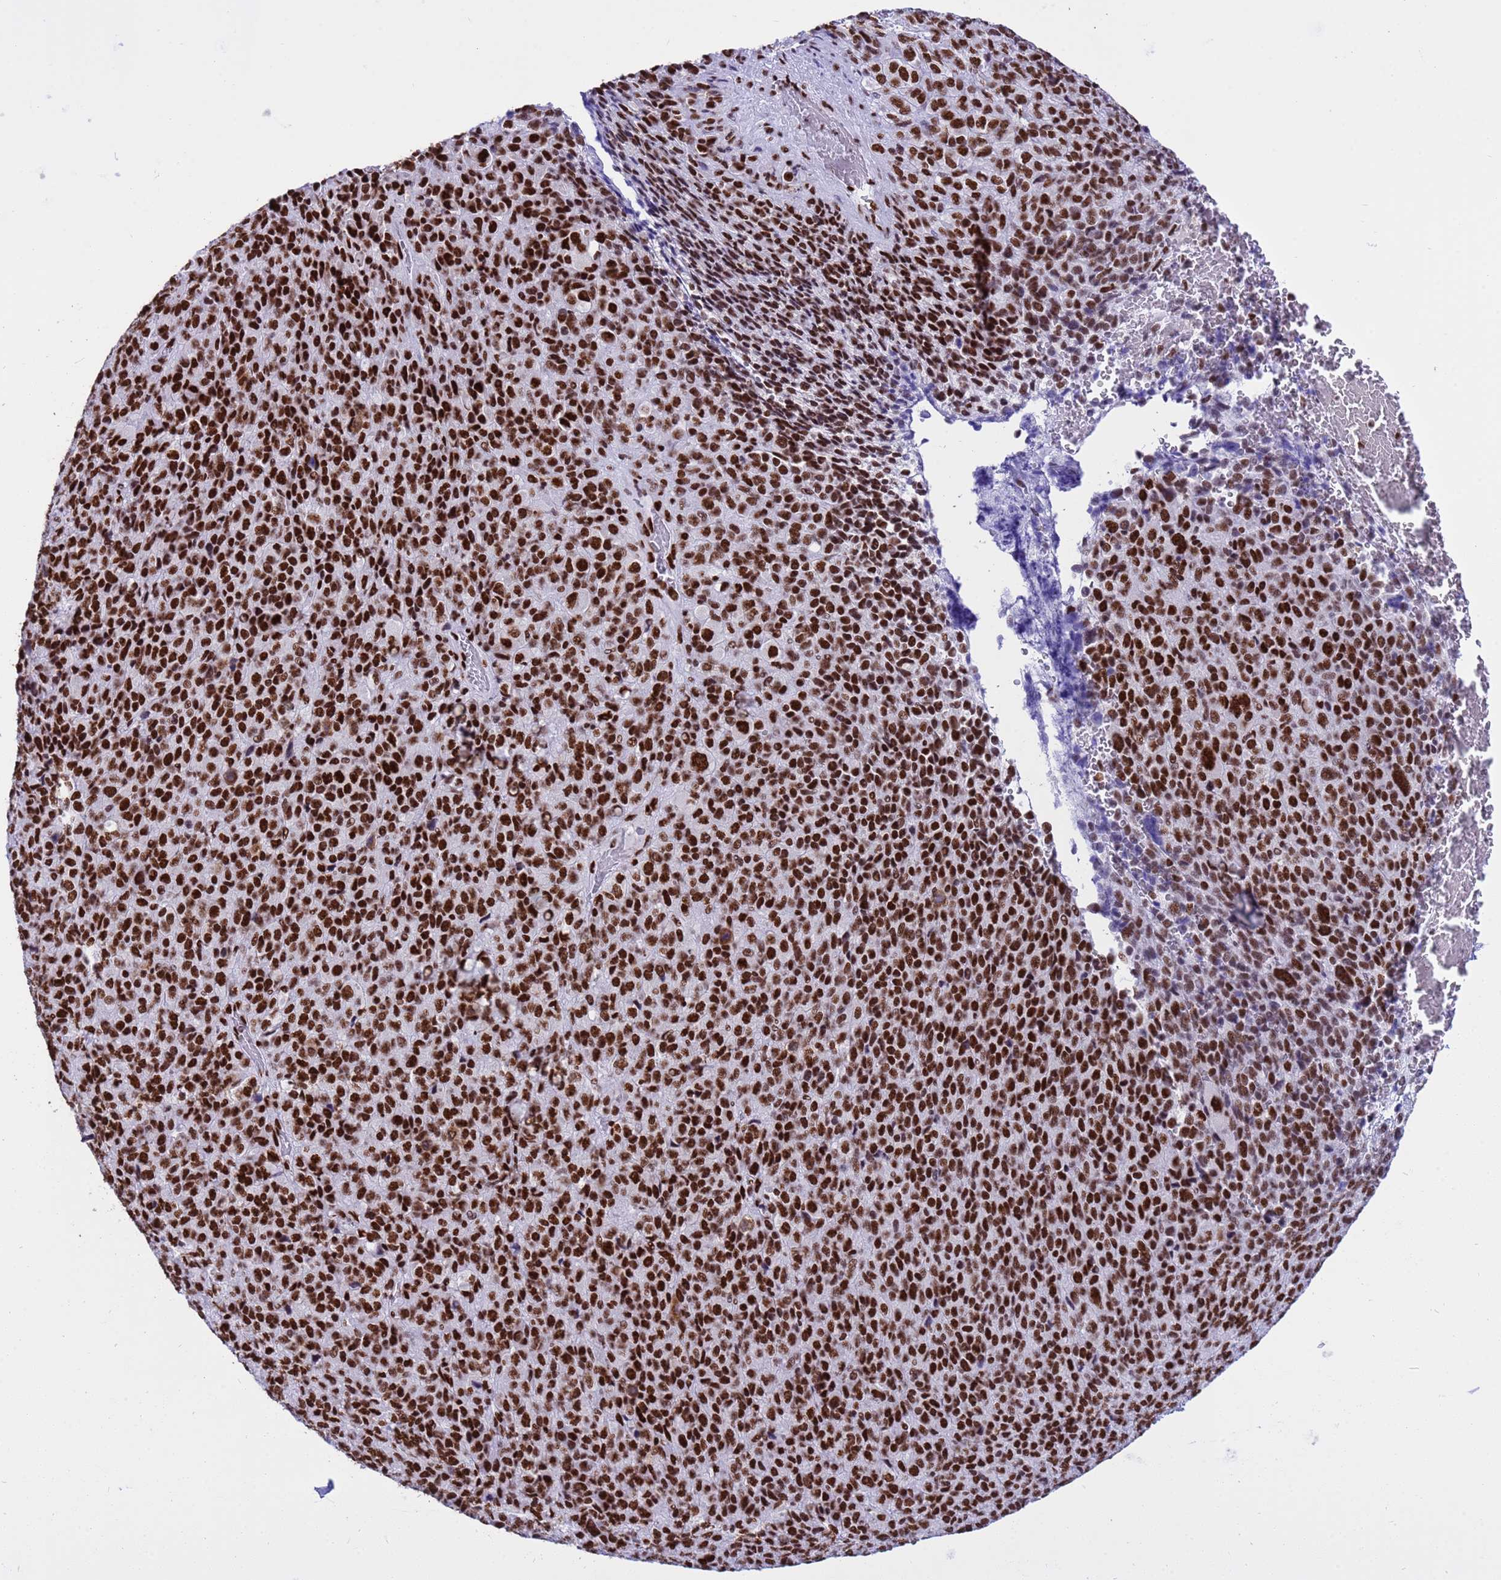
{"staining": {"intensity": "strong", "quantity": ">75%", "location": "nuclear"}, "tissue": "melanoma", "cell_type": "Tumor cells", "image_type": "cancer", "snomed": [{"axis": "morphology", "description": "Malignant melanoma, Metastatic site"}, {"axis": "topography", "description": "Brain"}], "caption": "Protein expression analysis of human malignant melanoma (metastatic site) reveals strong nuclear positivity in about >75% of tumor cells. Nuclei are stained in blue.", "gene": "RALY", "patient": {"sex": "female", "age": 56}}